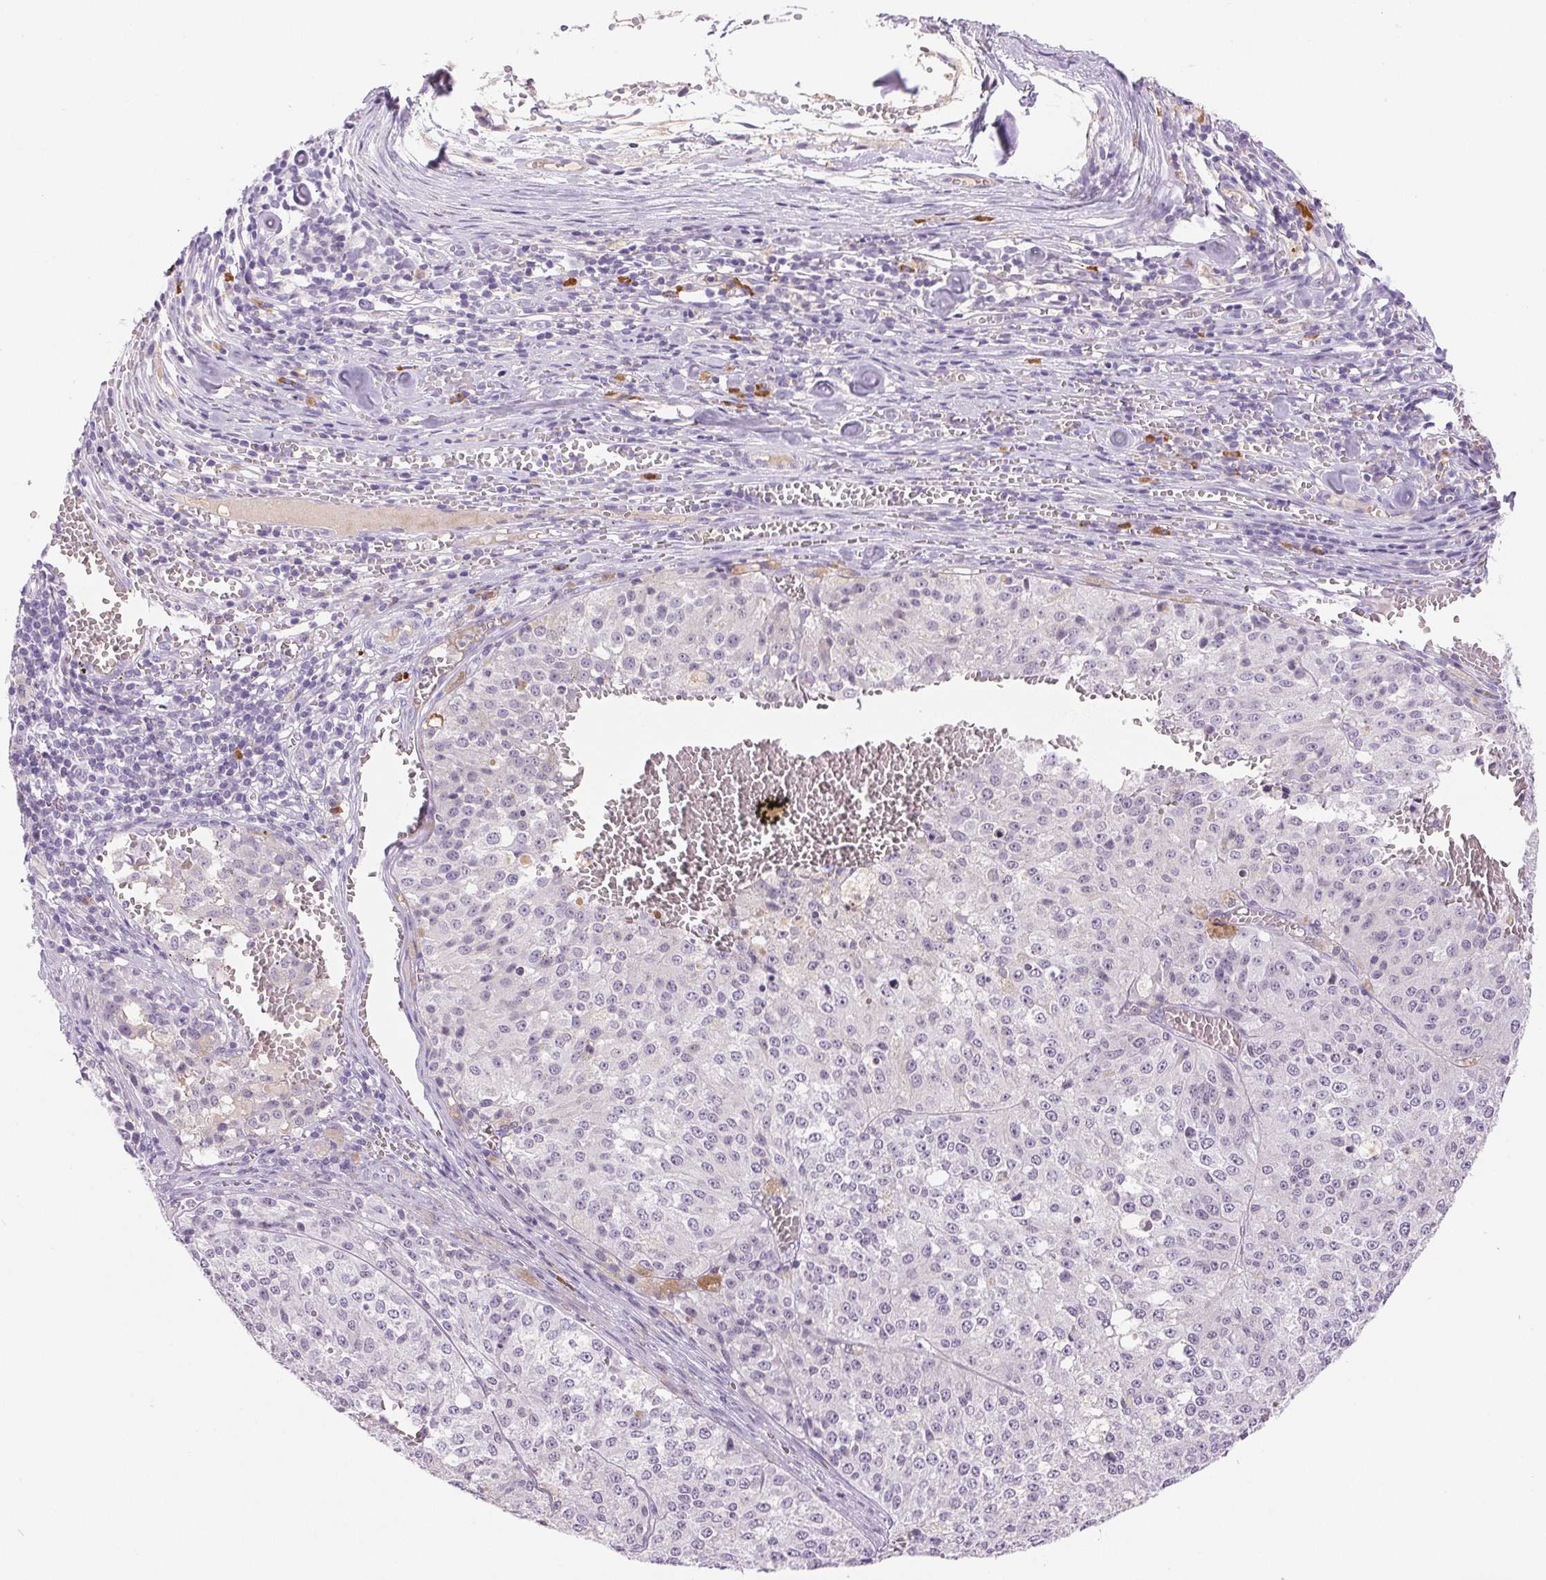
{"staining": {"intensity": "negative", "quantity": "none", "location": "none"}, "tissue": "melanoma", "cell_type": "Tumor cells", "image_type": "cancer", "snomed": [{"axis": "morphology", "description": "Malignant melanoma, Metastatic site"}, {"axis": "topography", "description": "Lymph node"}], "caption": "DAB (3,3'-diaminobenzidine) immunohistochemical staining of human melanoma demonstrates no significant expression in tumor cells. Brightfield microscopy of immunohistochemistry (IHC) stained with DAB (3,3'-diaminobenzidine) (brown) and hematoxylin (blue), captured at high magnification.", "gene": "IFIT1B", "patient": {"sex": "female", "age": 64}}